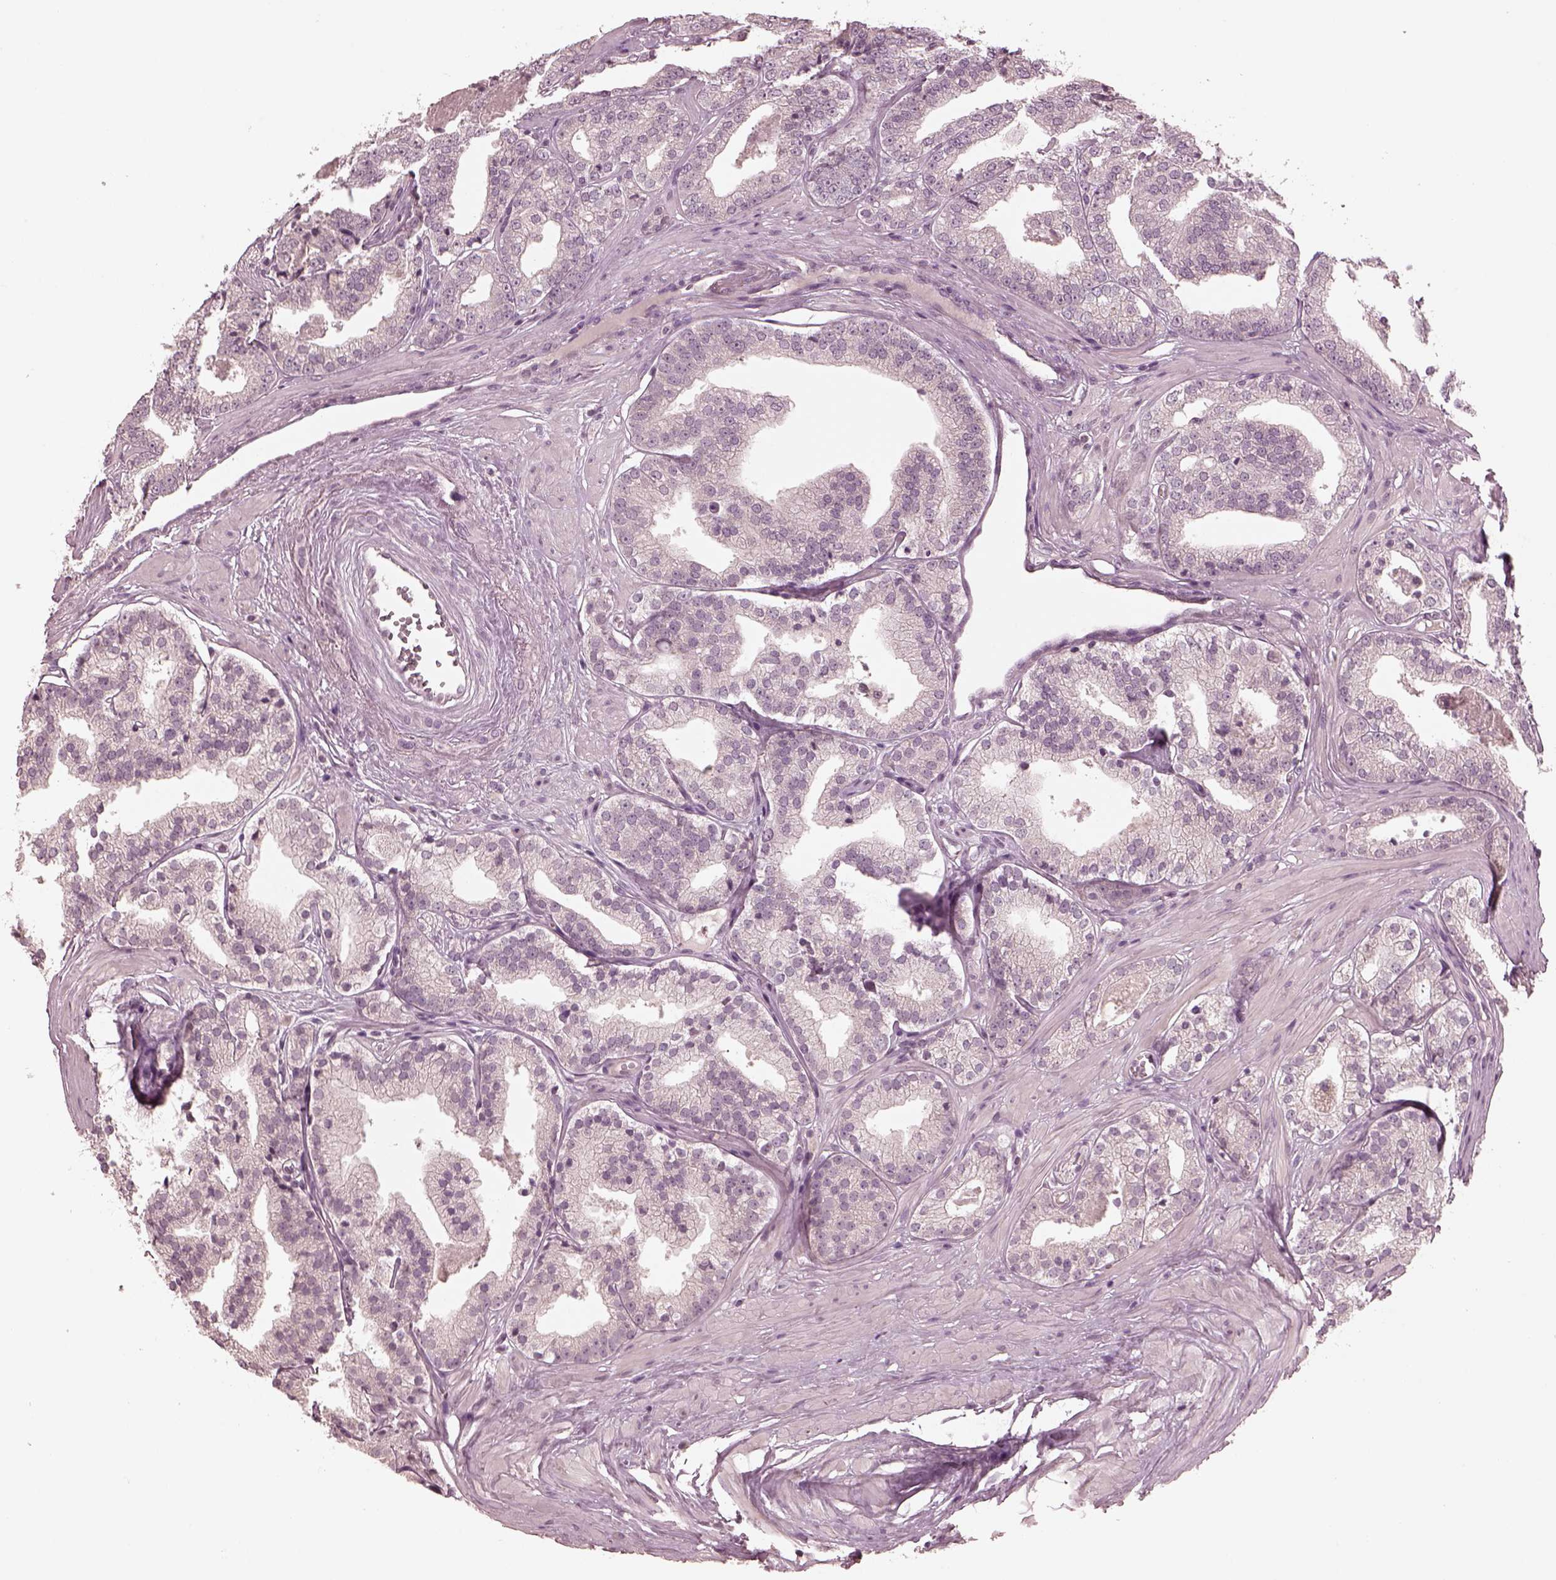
{"staining": {"intensity": "negative", "quantity": "none", "location": "none"}, "tissue": "prostate cancer", "cell_type": "Tumor cells", "image_type": "cancer", "snomed": [{"axis": "morphology", "description": "Adenocarcinoma, Low grade"}, {"axis": "topography", "description": "Prostate"}], "caption": "Image shows no significant protein staining in tumor cells of prostate cancer (adenocarcinoma (low-grade)).", "gene": "RGS7", "patient": {"sex": "male", "age": 60}}